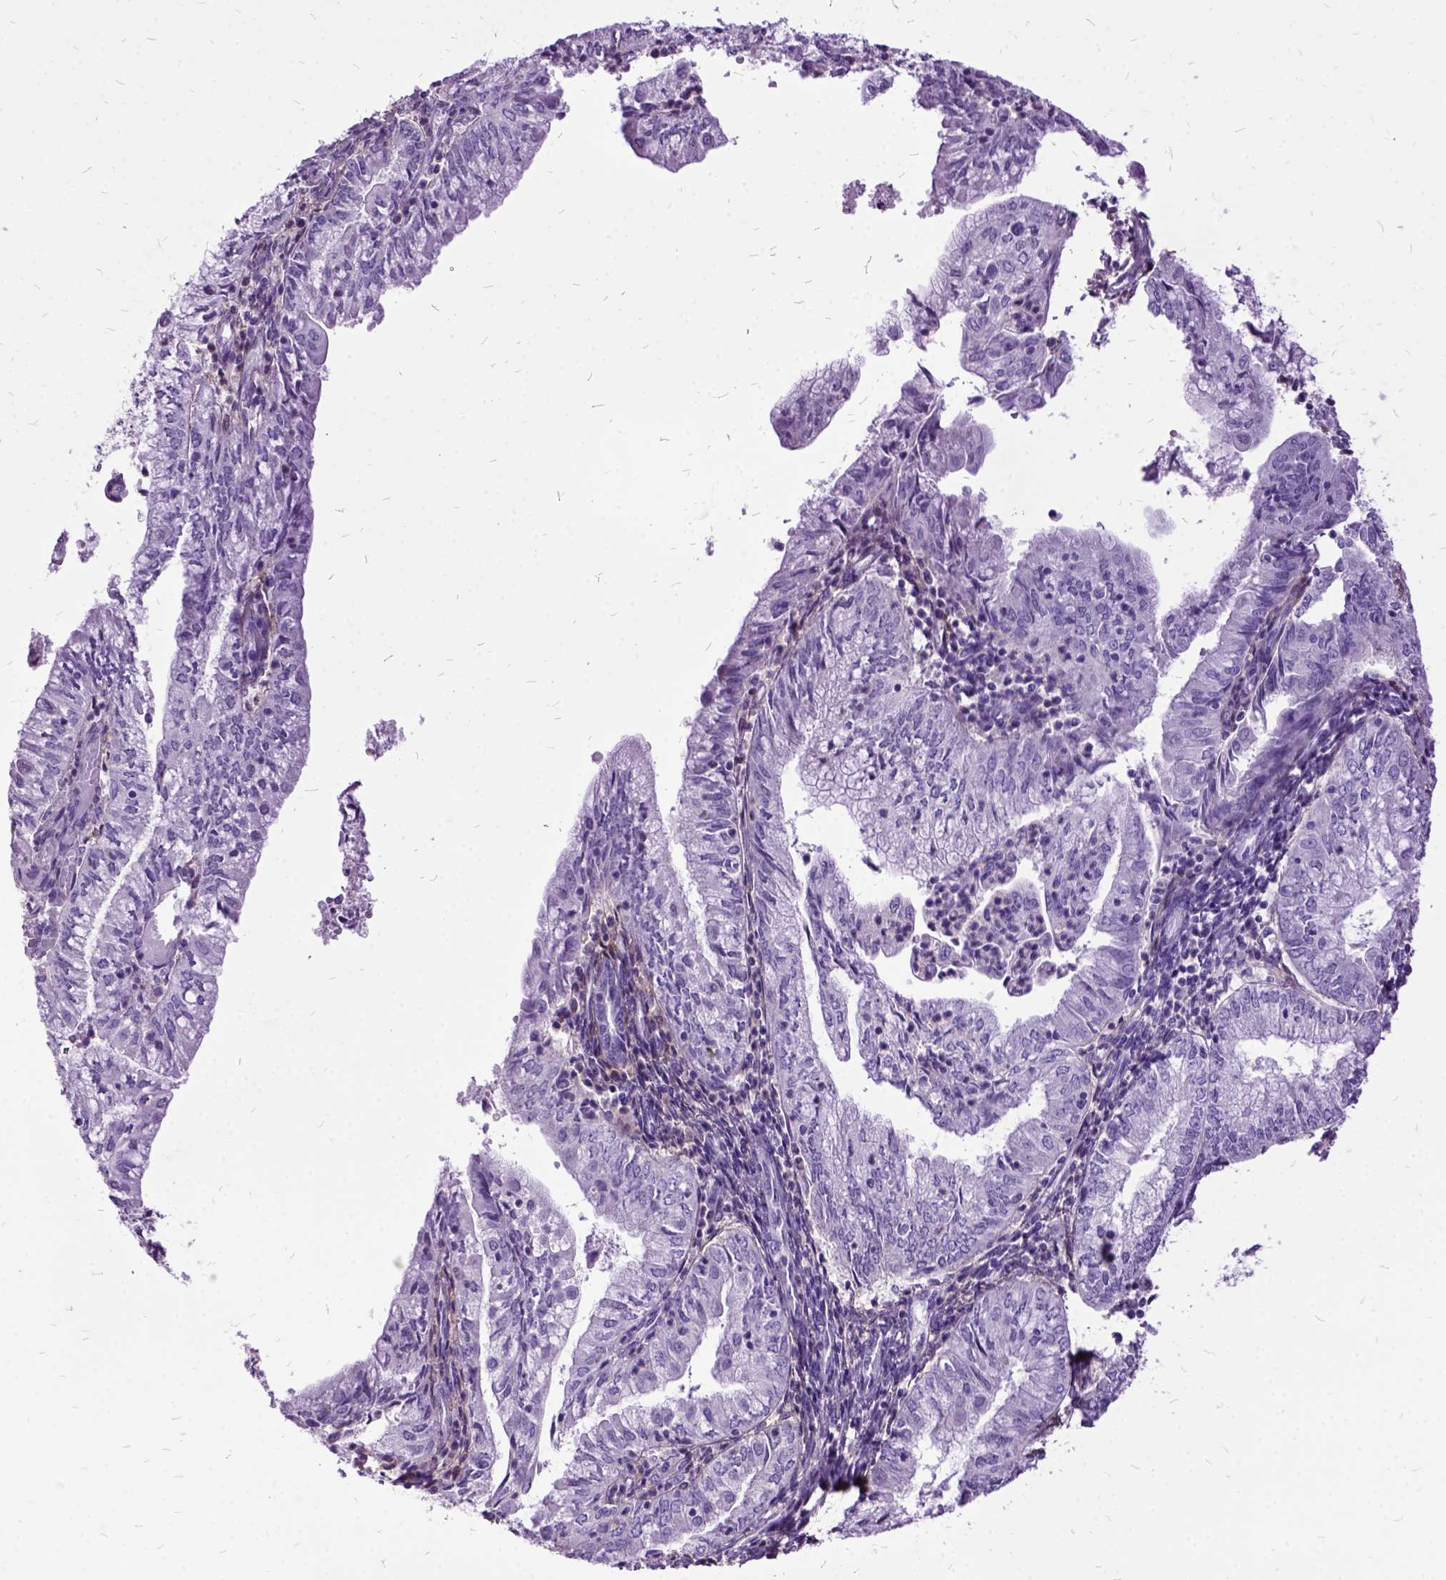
{"staining": {"intensity": "negative", "quantity": "none", "location": "none"}, "tissue": "endometrial cancer", "cell_type": "Tumor cells", "image_type": "cancer", "snomed": [{"axis": "morphology", "description": "Adenocarcinoma, NOS"}, {"axis": "topography", "description": "Endometrium"}], "caption": "Immunohistochemistry (IHC) histopathology image of neoplastic tissue: human endometrial adenocarcinoma stained with DAB exhibits no significant protein expression in tumor cells. (DAB (3,3'-diaminobenzidine) immunohistochemistry (IHC), high magnification).", "gene": "MME", "patient": {"sex": "female", "age": 55}}